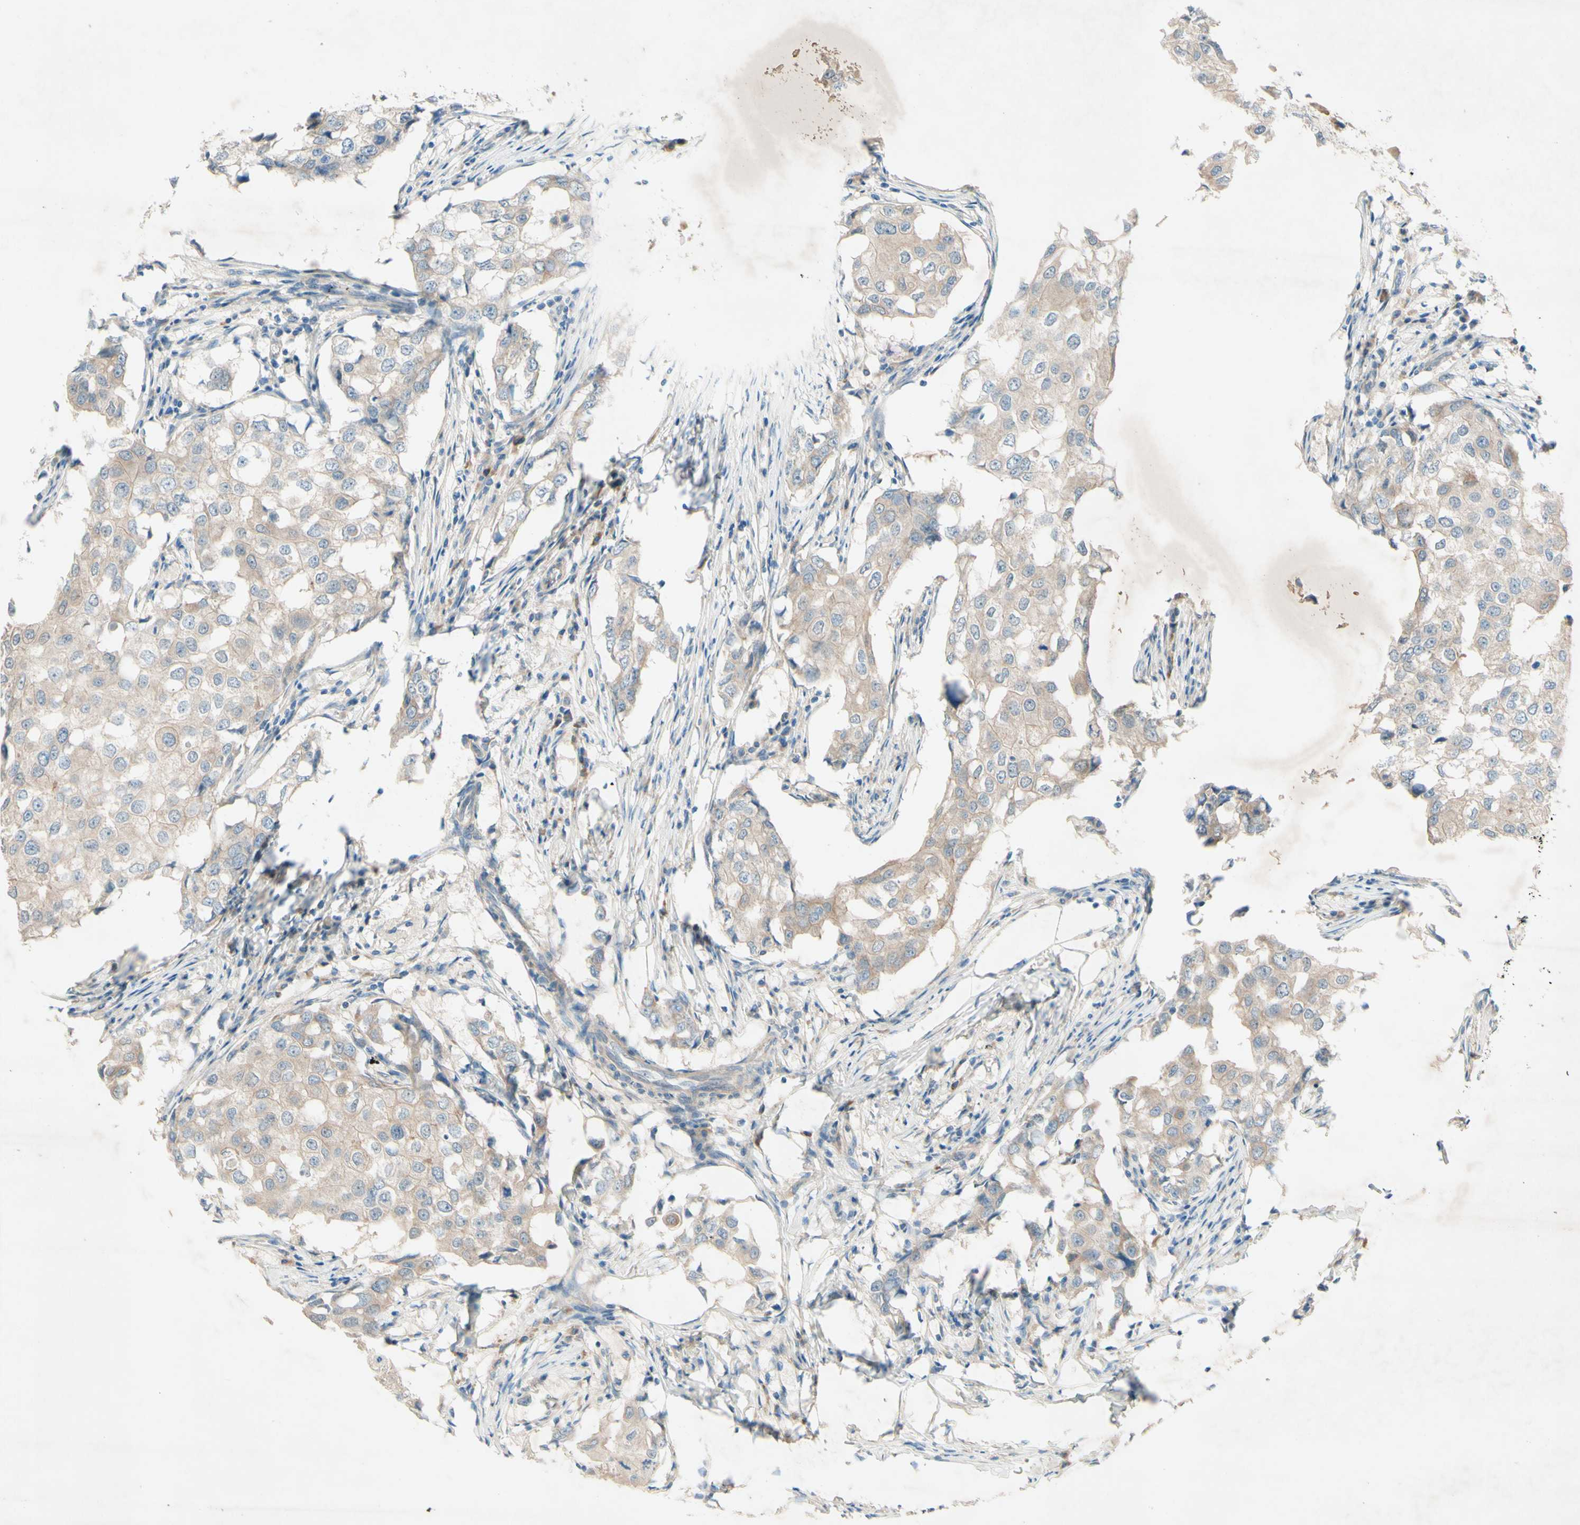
{"staining": {"intensity": "weak", "quantity": ">75%", "location": "cytoplasmic/membranous"}, "tissue": "breast cancer", "cell_type": "Tumor cells", "image_type": "cancer", "snomed": [{"axis": "morphology", "description": "Duct carcinoma"}, {"axis": "topography", "description": "Breast"}], "caption": "Immunohistochemical staining of human infiltrating ductal carcinoma (breast) reveals weak cytoplasmic/membranous protein positivity in about >75% of tumor cells.", "gene": "IL2", "patient": {"sex": "female", "age": 27}}